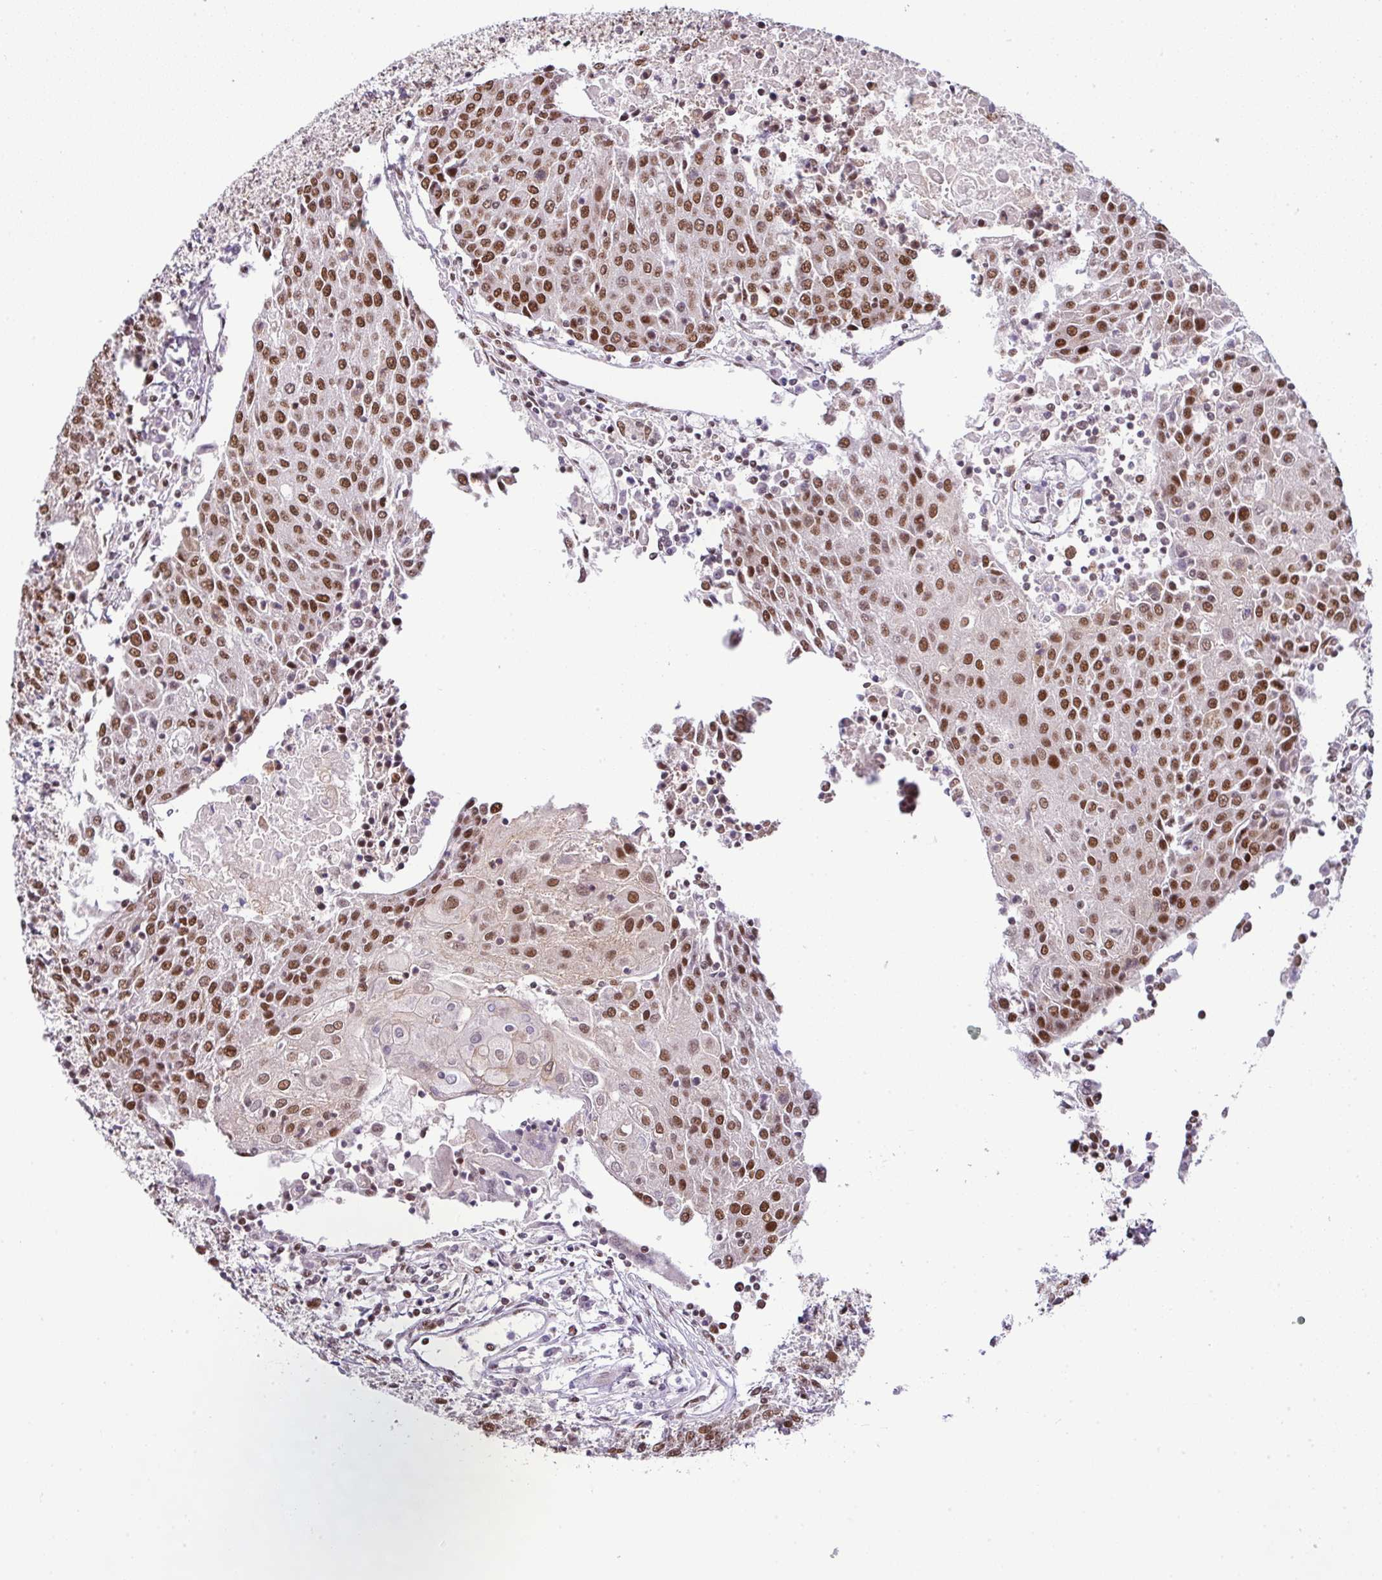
{"staining": {"intensity": "moderate", "quantity": ">75%", "location": "nuclear"}, "tissue": "urothelial cancer", "cell_type": "Tumor cells", "image_type": "cancer", "snomed": [{"axis": "morphology", "description": "Urothelial carcinoma, High grade"}, {"axis": "topography", "description": "Urinary bladder"}], "caption": "Moderate nuclear protein positivity is seen in about >75% of tumor cells in high-grade urothelial carcinoma. The protein is shown in brown color, while the nuclei are stained blue.", "gene": "PGAP4", "patient": {"sex": "female", "age": 85}}